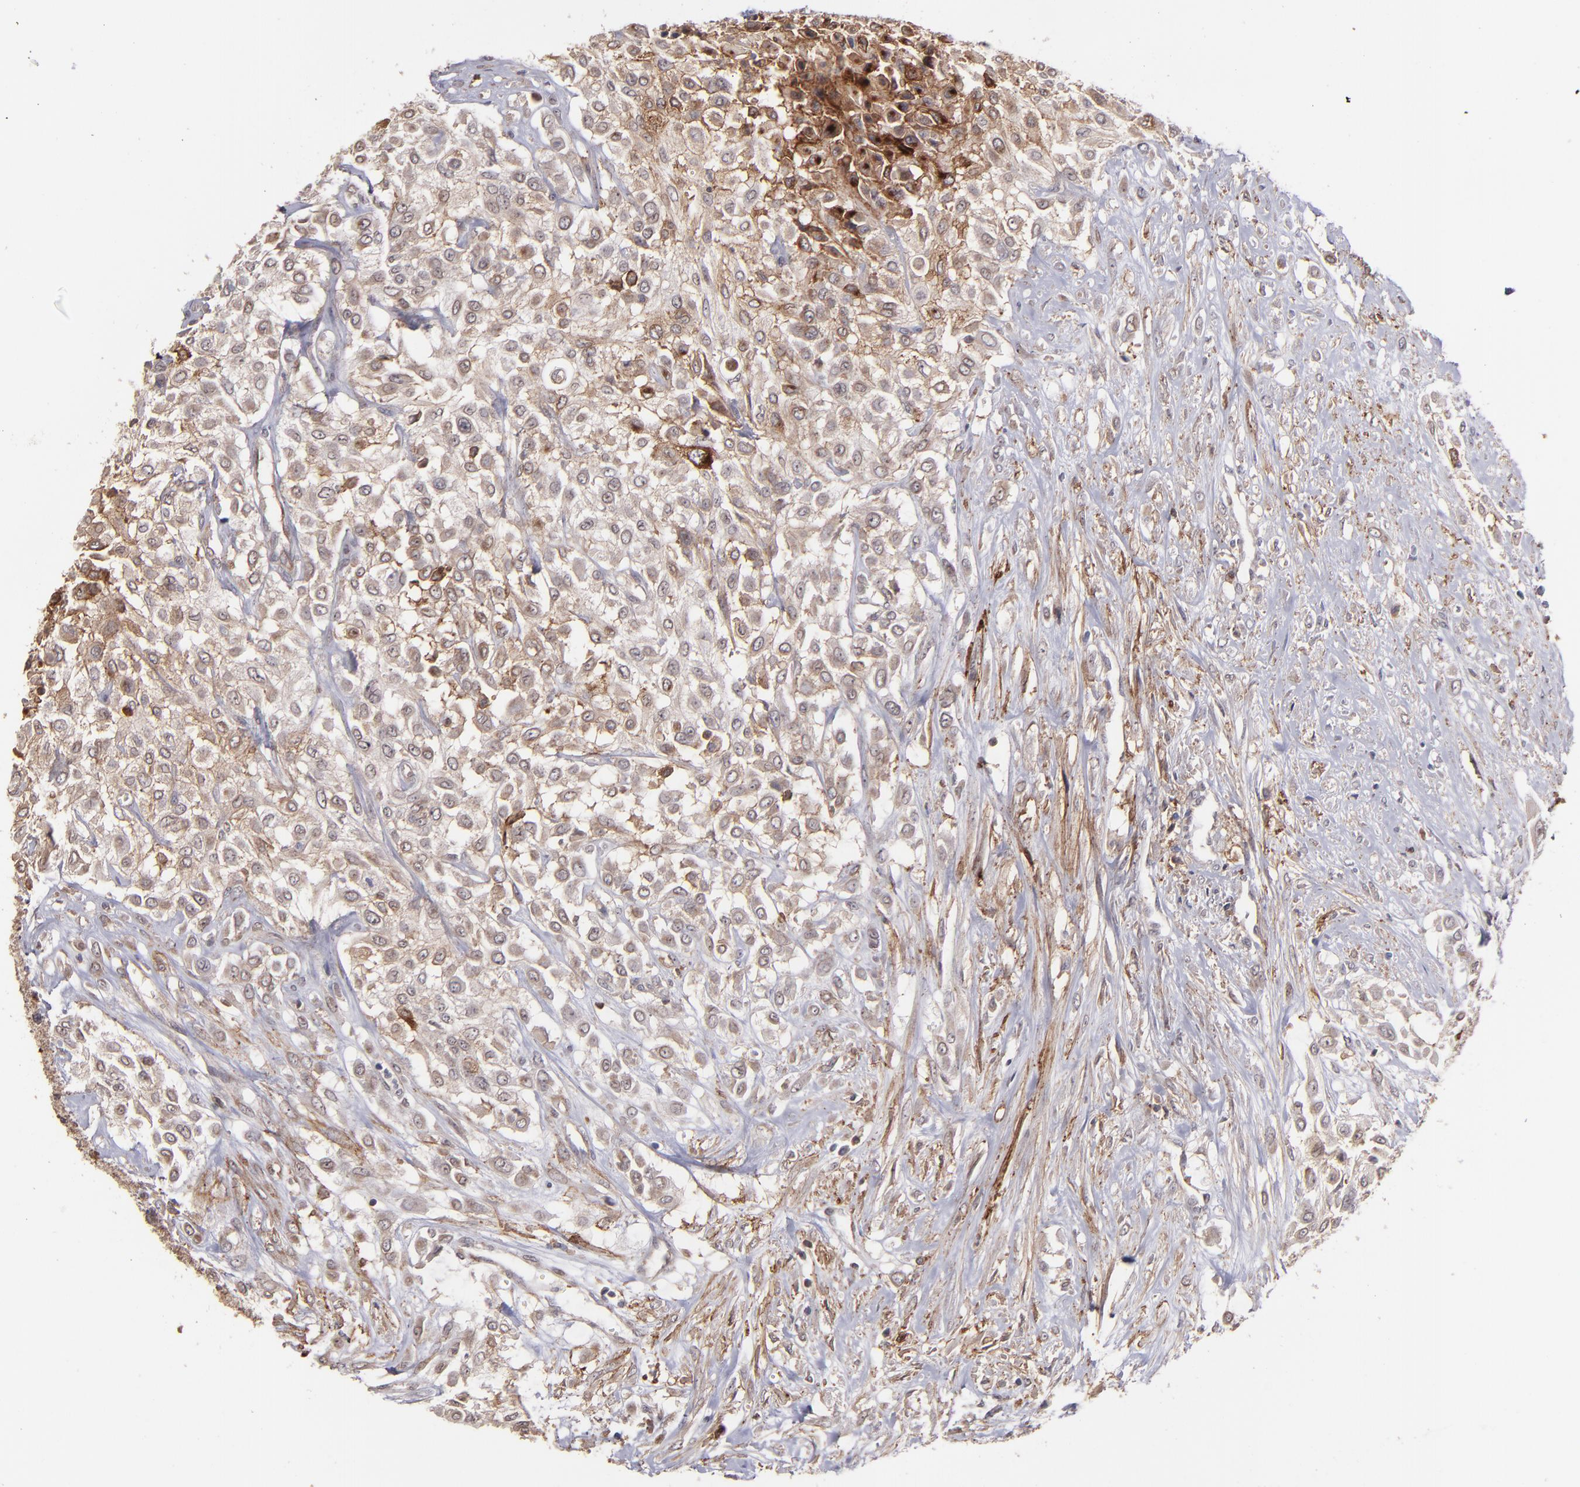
{"staining": {"intensity": "weak", "quantity": "25%-75%", "location": "cytoplasmic/membranous"}, "tissue": "urothelial cancer", "cell_type": "Tumor cells", "image_type": "cancer", "snomed": [{"axis": "morphology", "description": "Urothelial carcinoma, High grade"}, {"axis": "topography", "description": "Urinary bladder"}], "caption": "Immunohistochemistry (IHC) of human urothelial cancer exhibits low levels of weak cytoplasmic/membranous staining in approximately 25%-75% of tumor cells.", "gene": "ICAM1", "patient": {"sex": "male", "age": 57}}